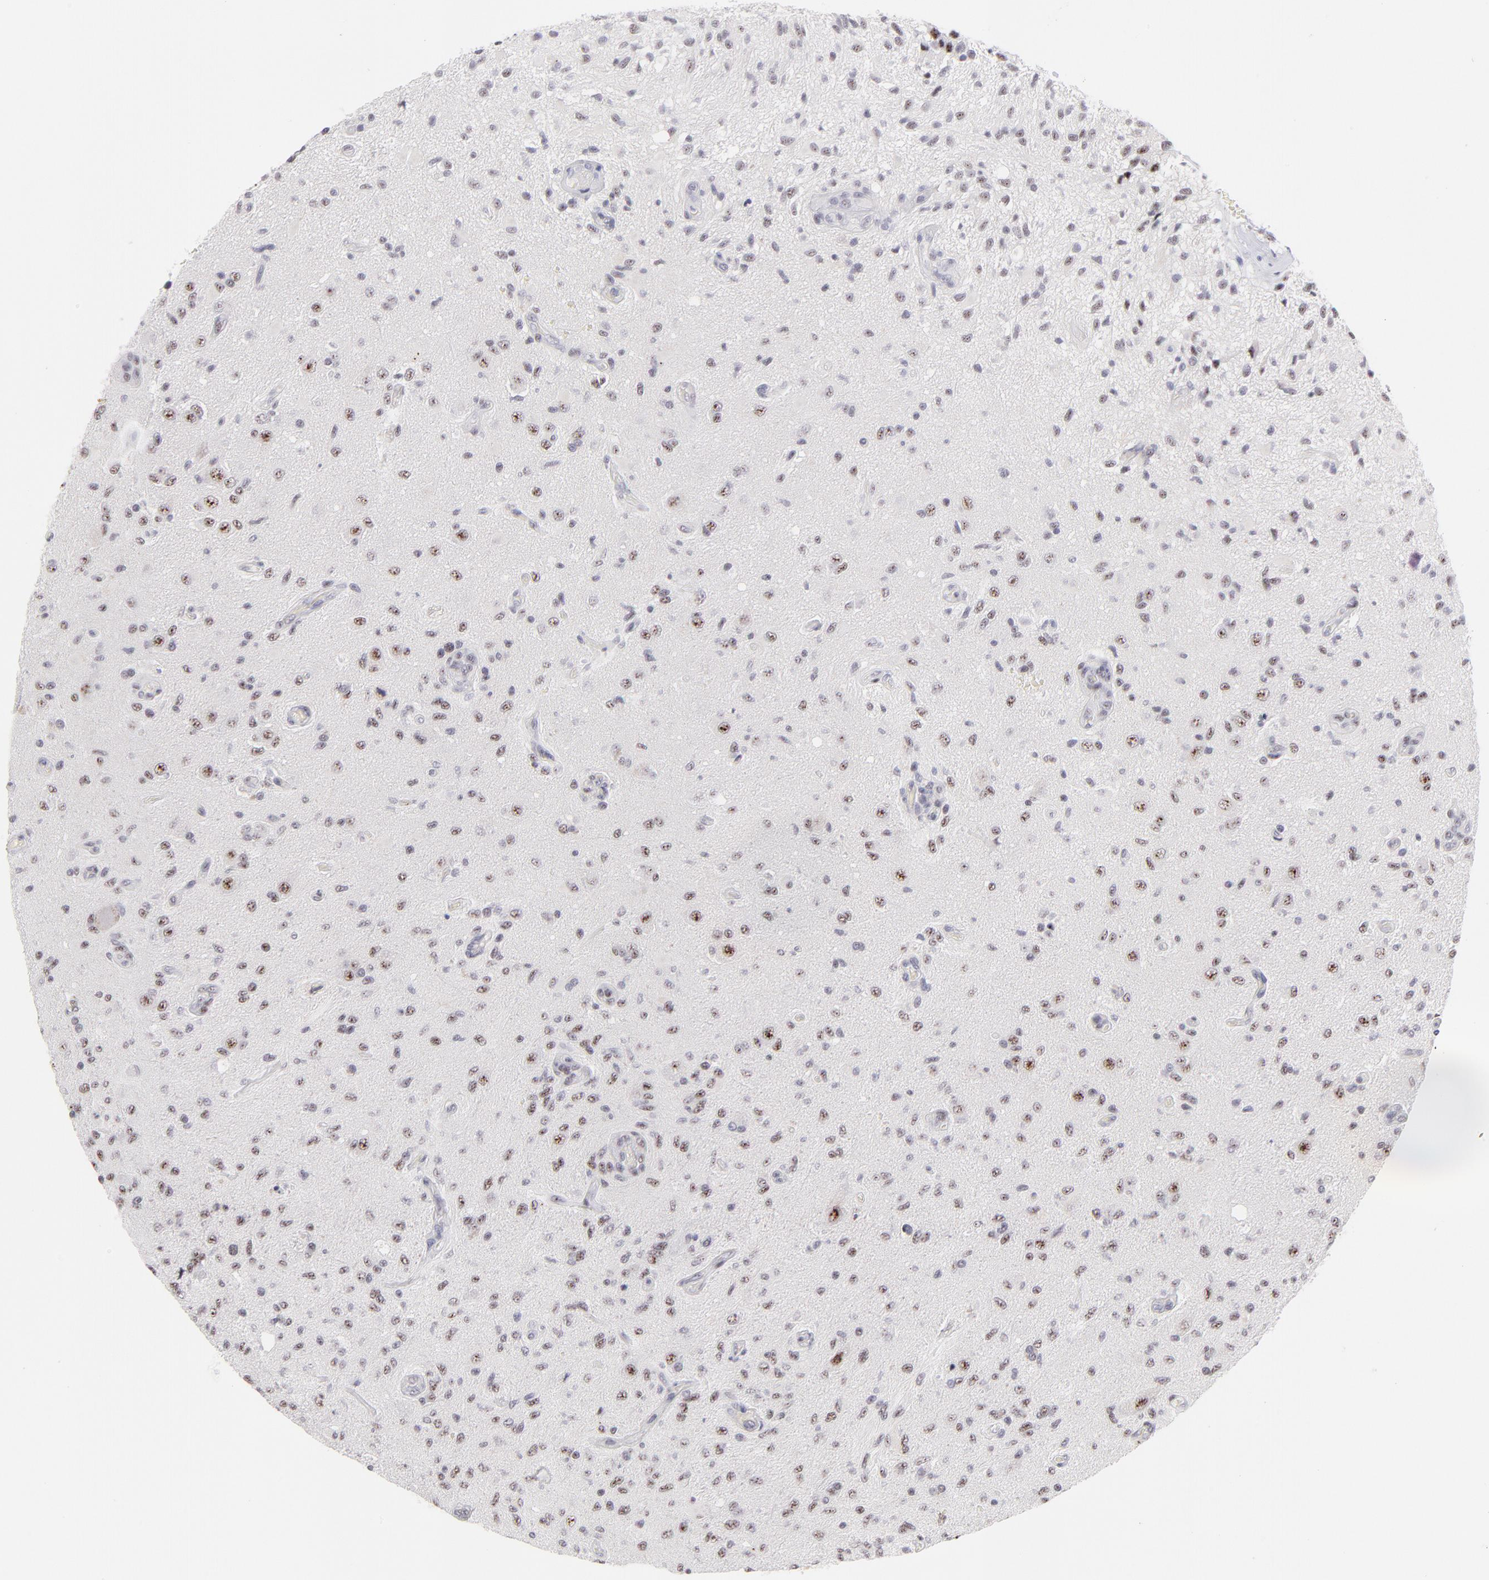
{"staining": {"intensity": "moderate", "quantity": "25%-75%", "location": "nuclear"}, "tissue": "glioma", "cell_type": "Tumor cells", "image_type": "cancer", "snomed": [{"axis": "morphology", "description": "Normal tissue, NOS"}, {"axis": "morphology", "description": "Glioma, malignant, High grade"}, {"axis": "topography", "description": "Cerebral cortex"}], "caption": "Protein expression analysis of human high-grade glioma (malignant) reveals moderate nuclear expression in approximately 25%-75% of tumor cells. Nuclei are stained in blue.", "gene": "CDC25C", "patient": {"sex": "male", "age": 77}}